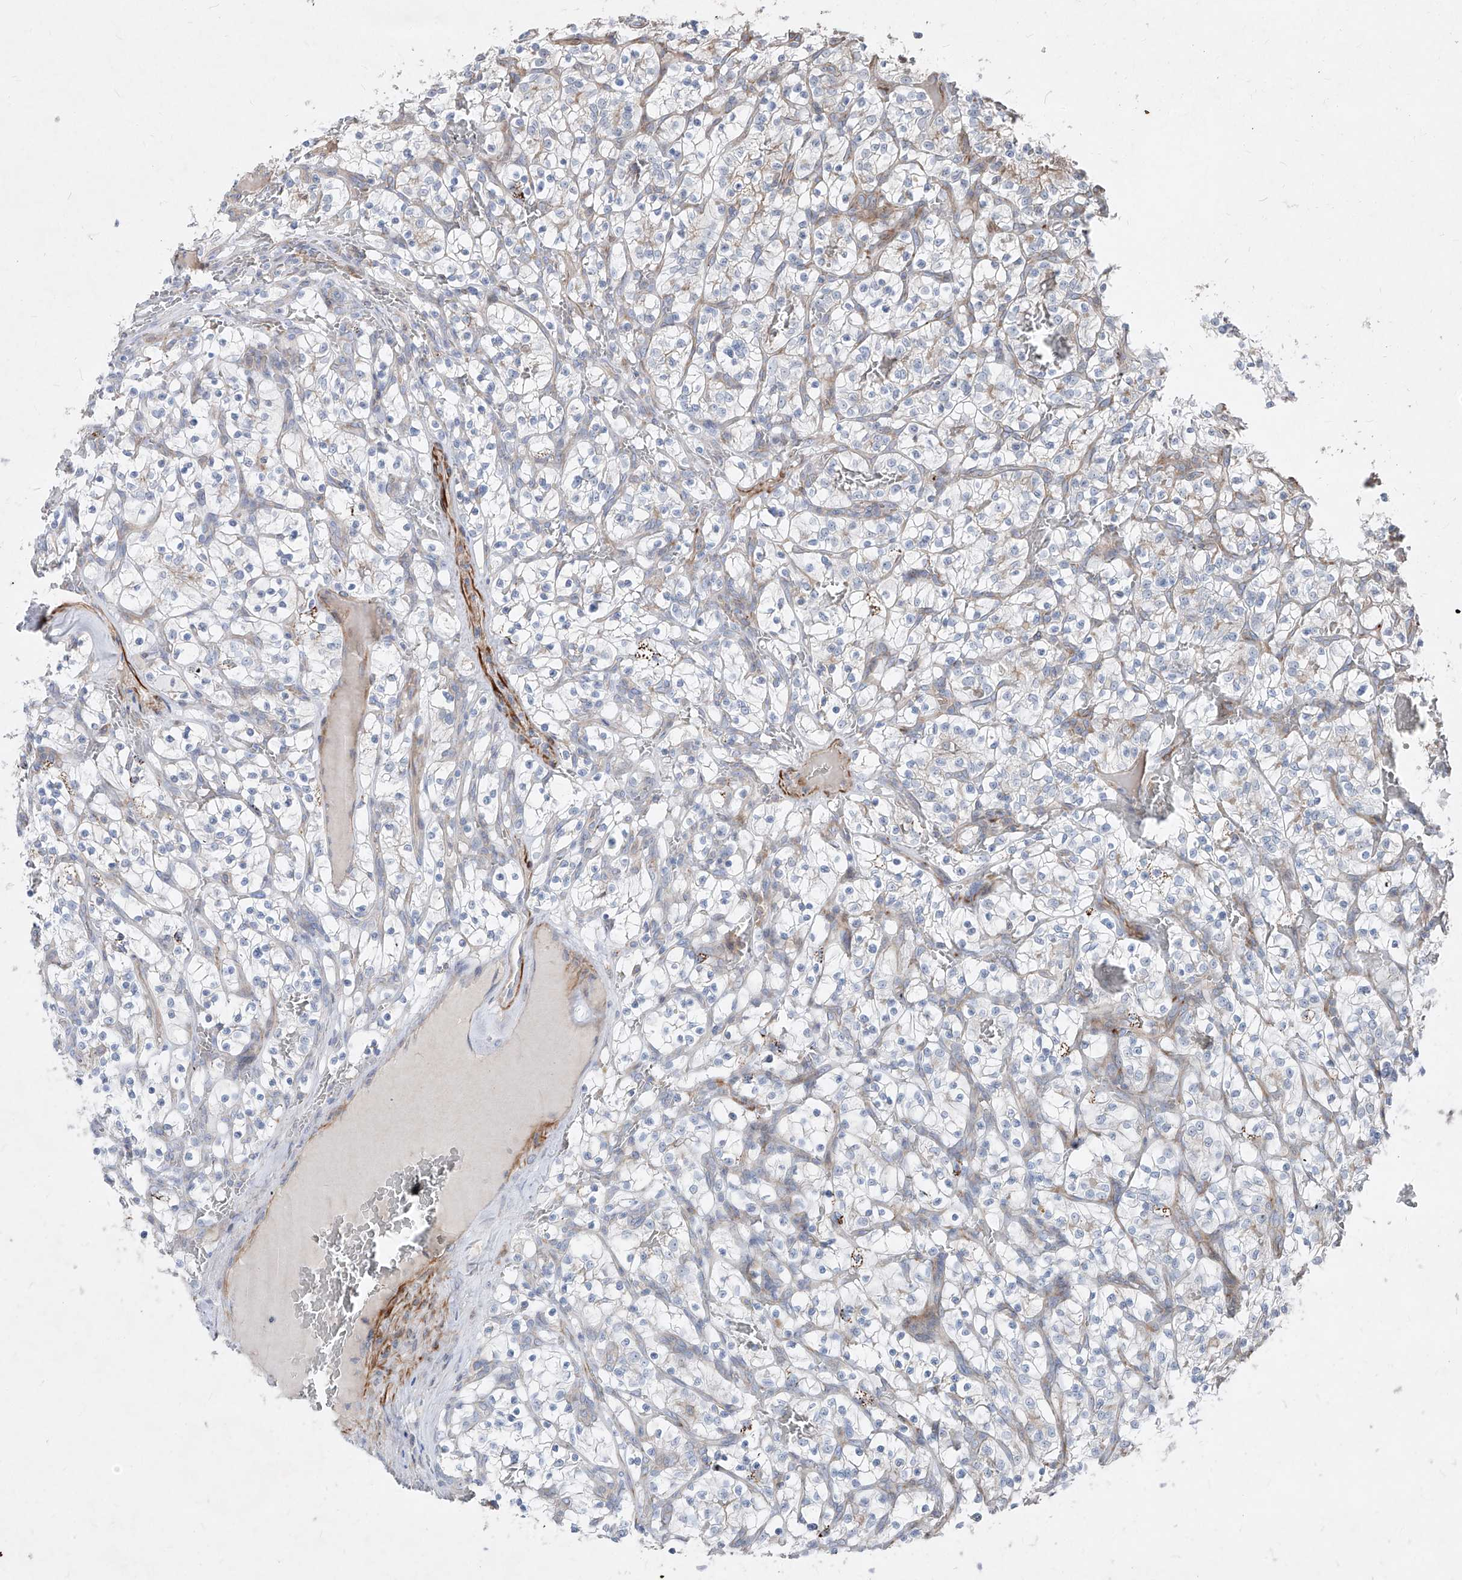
{"staining": {"intensity": "negative", "quantity": "none", "location": "none"}, "tissue": "renal cancer", "cell_type": "Tumor cells", "image_type": "cancer", "snomed": [{"axis": "morphology", "description": "Adenocarcinoma, NOS"}, {"axis": "topography", "description": "Kidney"}], "caption": "Histopathology image shows no significant protein expression in tumor cells of renal cancer (adenocarcinoma).", "gene": "UFD1", "patient": {"sex": "female", "age": 57}}